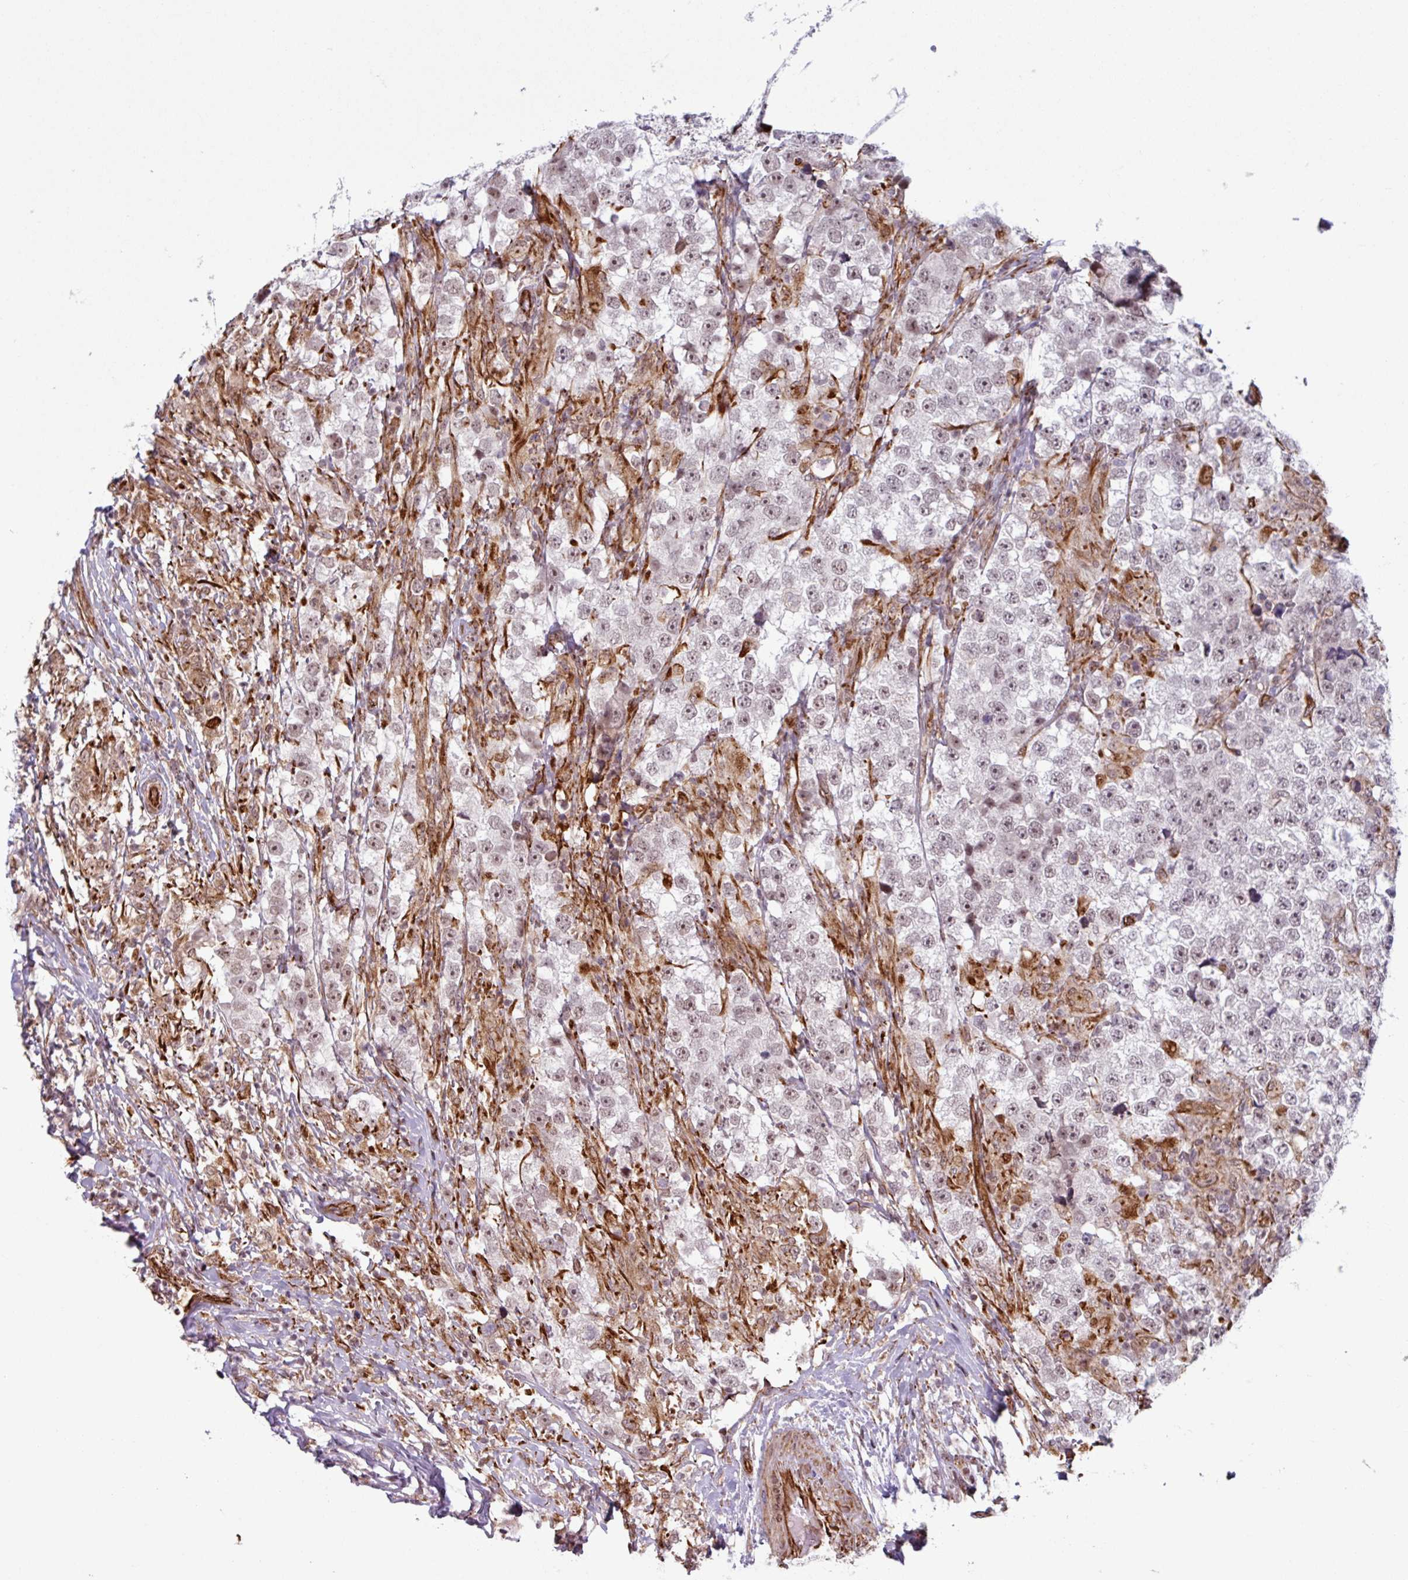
{"staining": {"intensity": "weak", "quantity": "25%-75%", "location": "nuclear"}, "tissue": "testis cancer", "cell_type": "Tumor cells", "image_type": "cancer", "snomed": [{"axis": "morphology", "description": "Seminoma, NOS"}, {"axis": "topography", "description": "Testis"}], "caption": "This image demonstrates immunohistochemistry staining of human testis cancer (seminoma), with low weak nuclear staining in approximately 25%-75% of tumor cells.", "gene": "CHD3", "patient": {"sex": "male", "age": 46}}